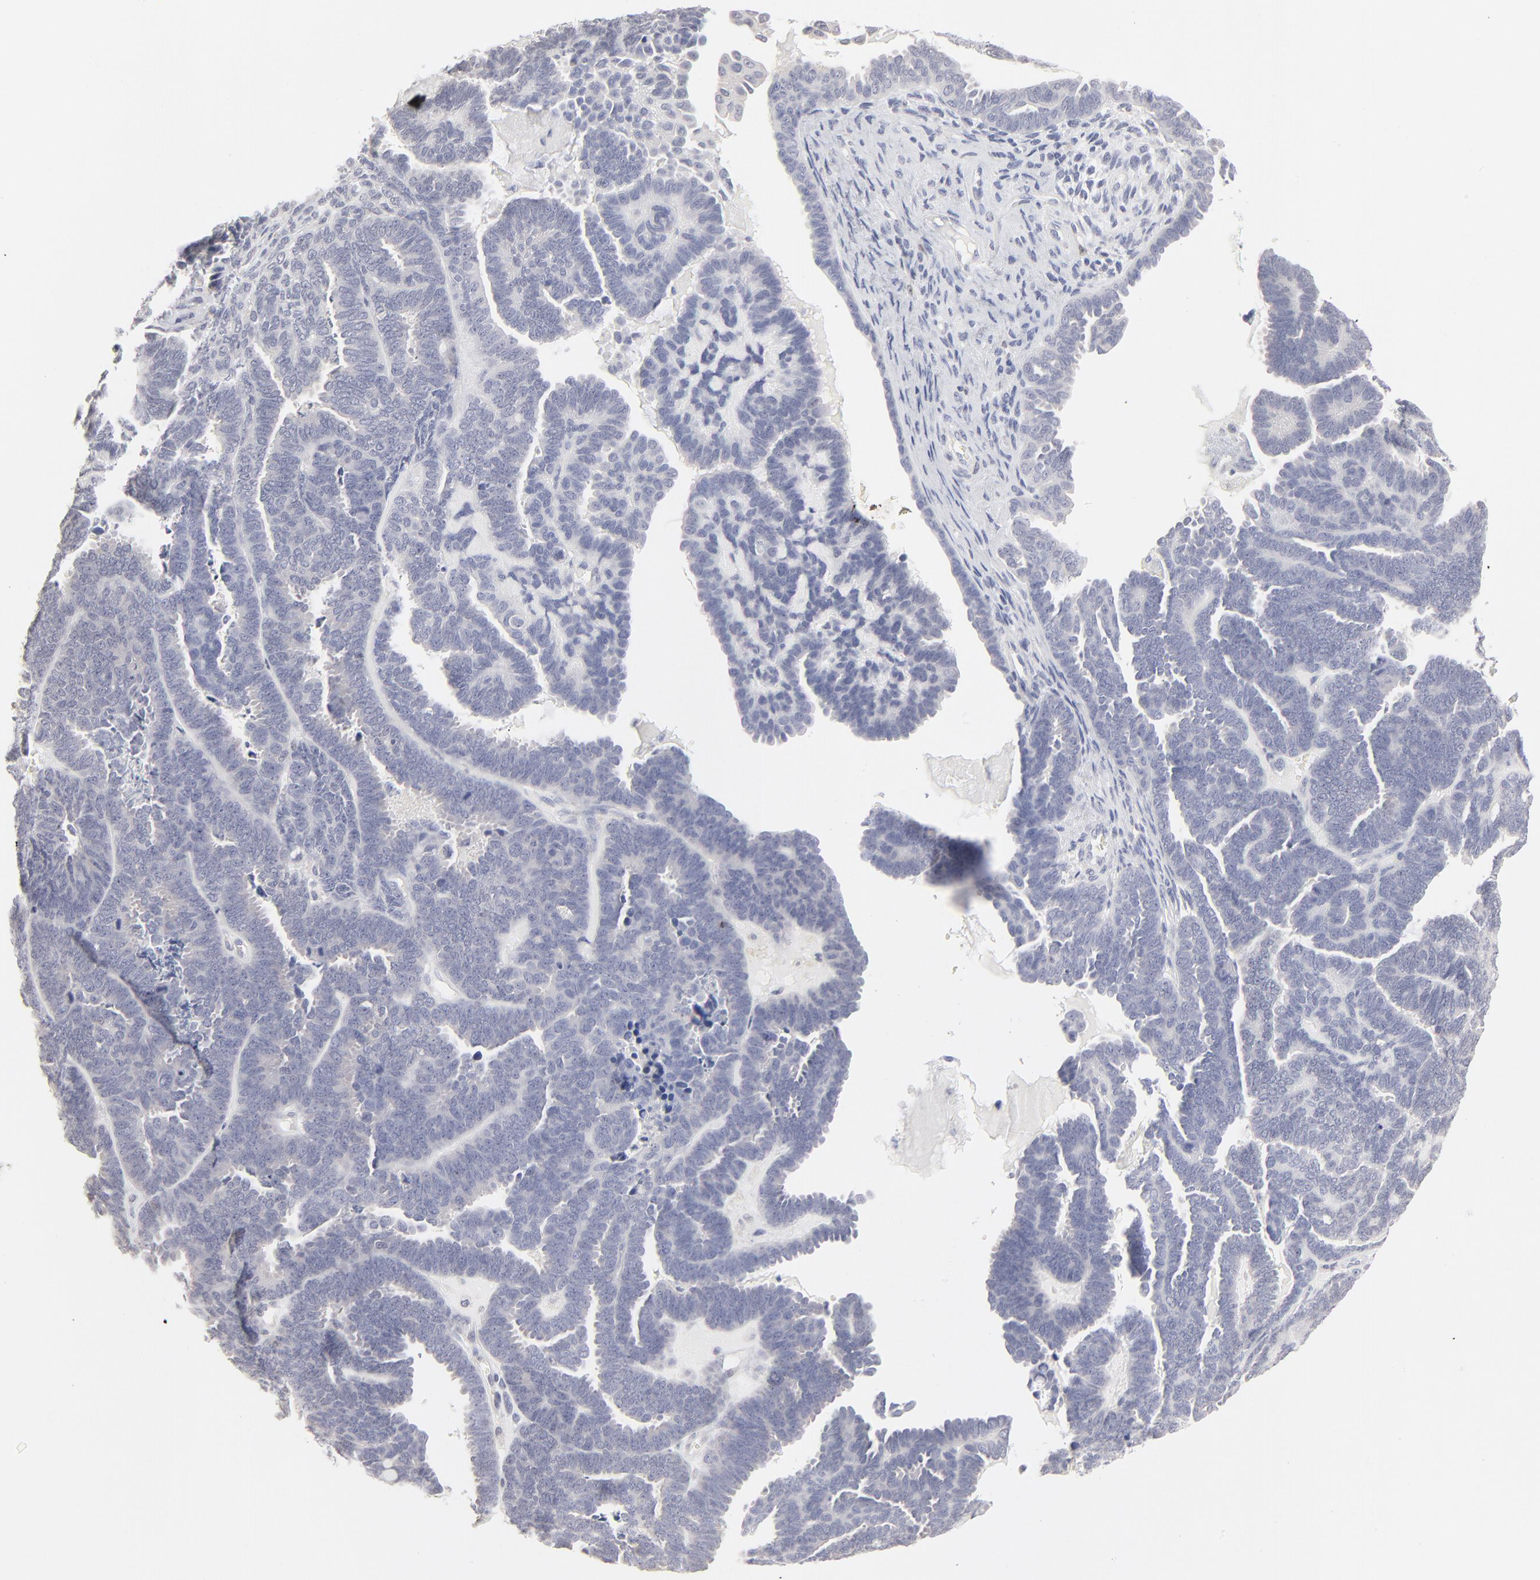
{"staining": {"intensity": "negative", "quantity": "none", "location": "none"}, "tissue": "endometrial cancer", "cell_type": "Tumor cells", "image_type": "cancer", "snomed": [{"axis": "morphology", "description": "Neoplasm, malignant, NOS"}, {"axis": "topography", "description": "Endometrium"}], "caption": "Tumor cells show no significant protein positivity in malignant neoplasm (endometrial).", "gene": "RBM3", "patient": {"sex": "female", "age": 74}}